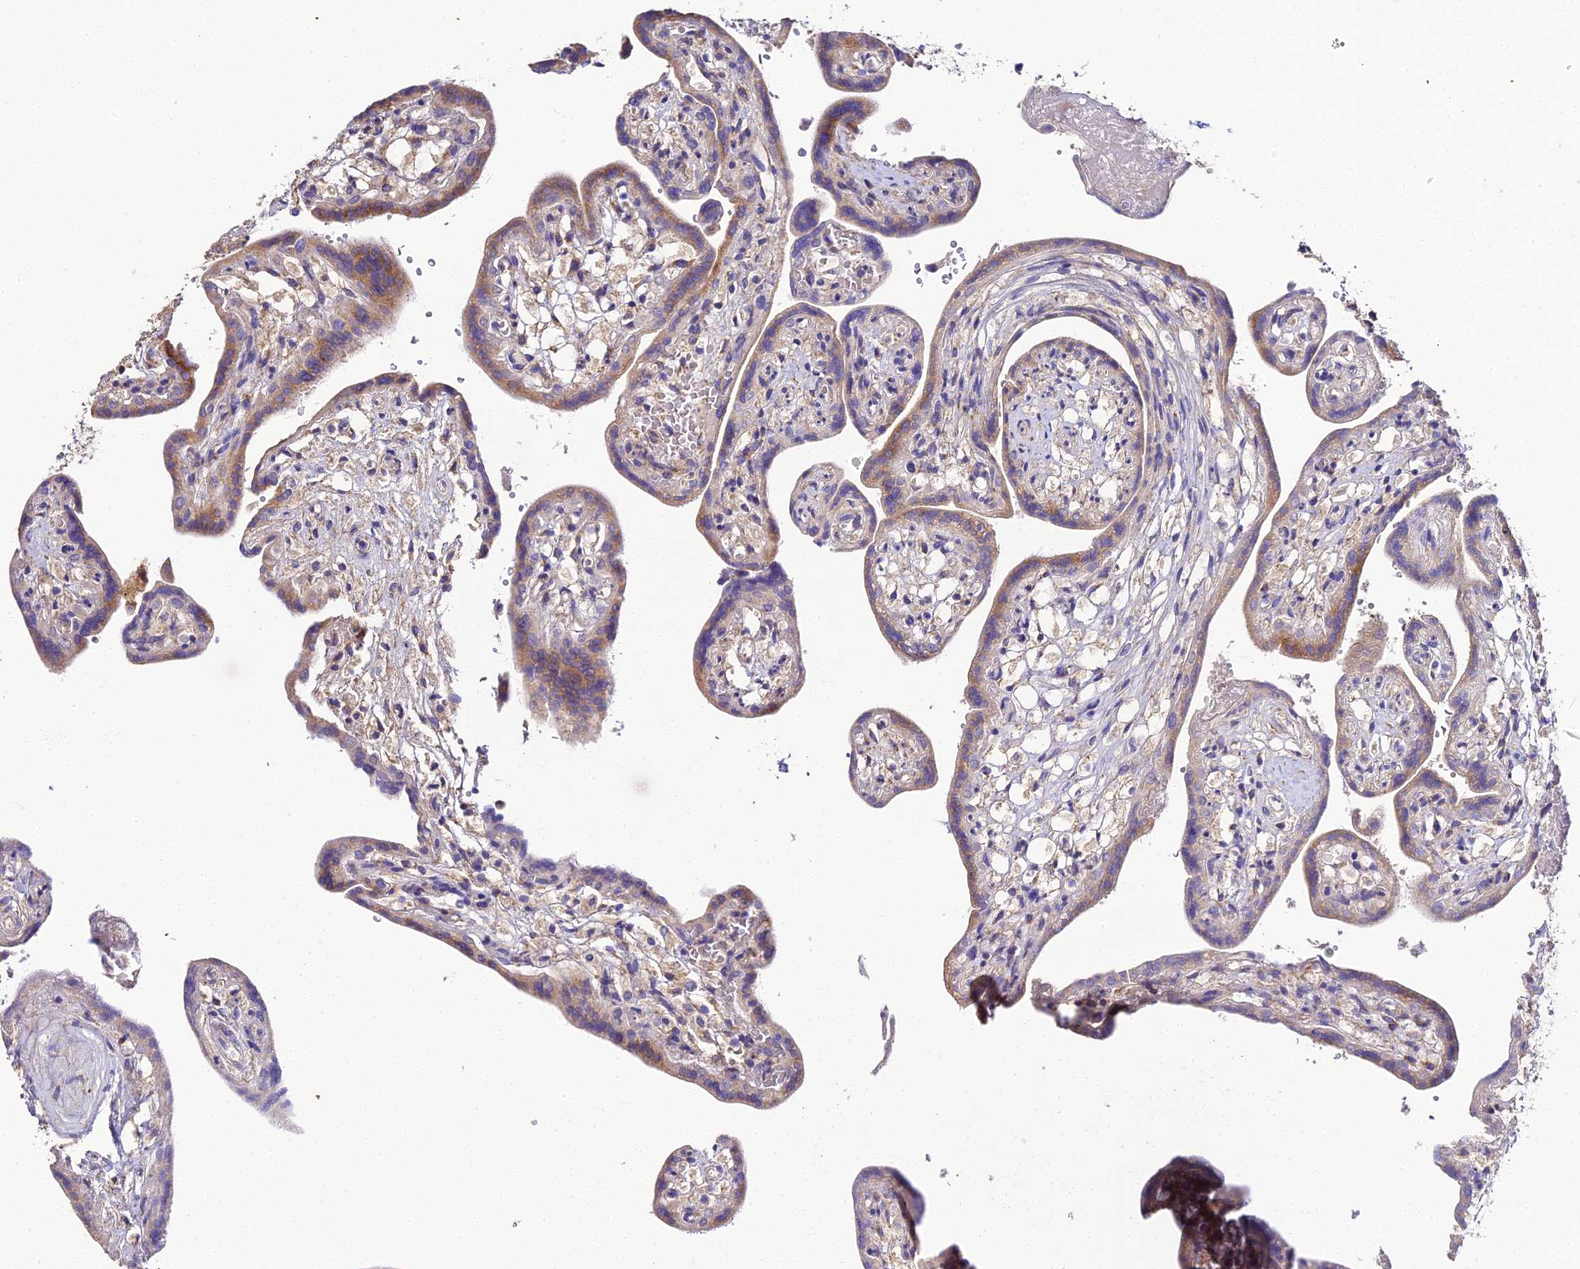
{"staining": {"intensity": "moderate", "quantity": "25%-75%", "location": "cytoplasmic/membranous"}, "tissue": "placenta", "cell_type": "Trophoblastic cells", "image_type": "normal", "snomed": [{"axis": "morphology", "description": "Normal tissue, NOS"}, {"axis": "topography", "description": "Placenta"}], "caption": "Trophoblastic cells demonstrate moderate cytoplasmic/membranous staining in approximately 25%-75% of cells in unremarkable placenta. Nuclei are stained in blue.", "gene": "SCX", "patient": {"sex": "female", "age": 37}}